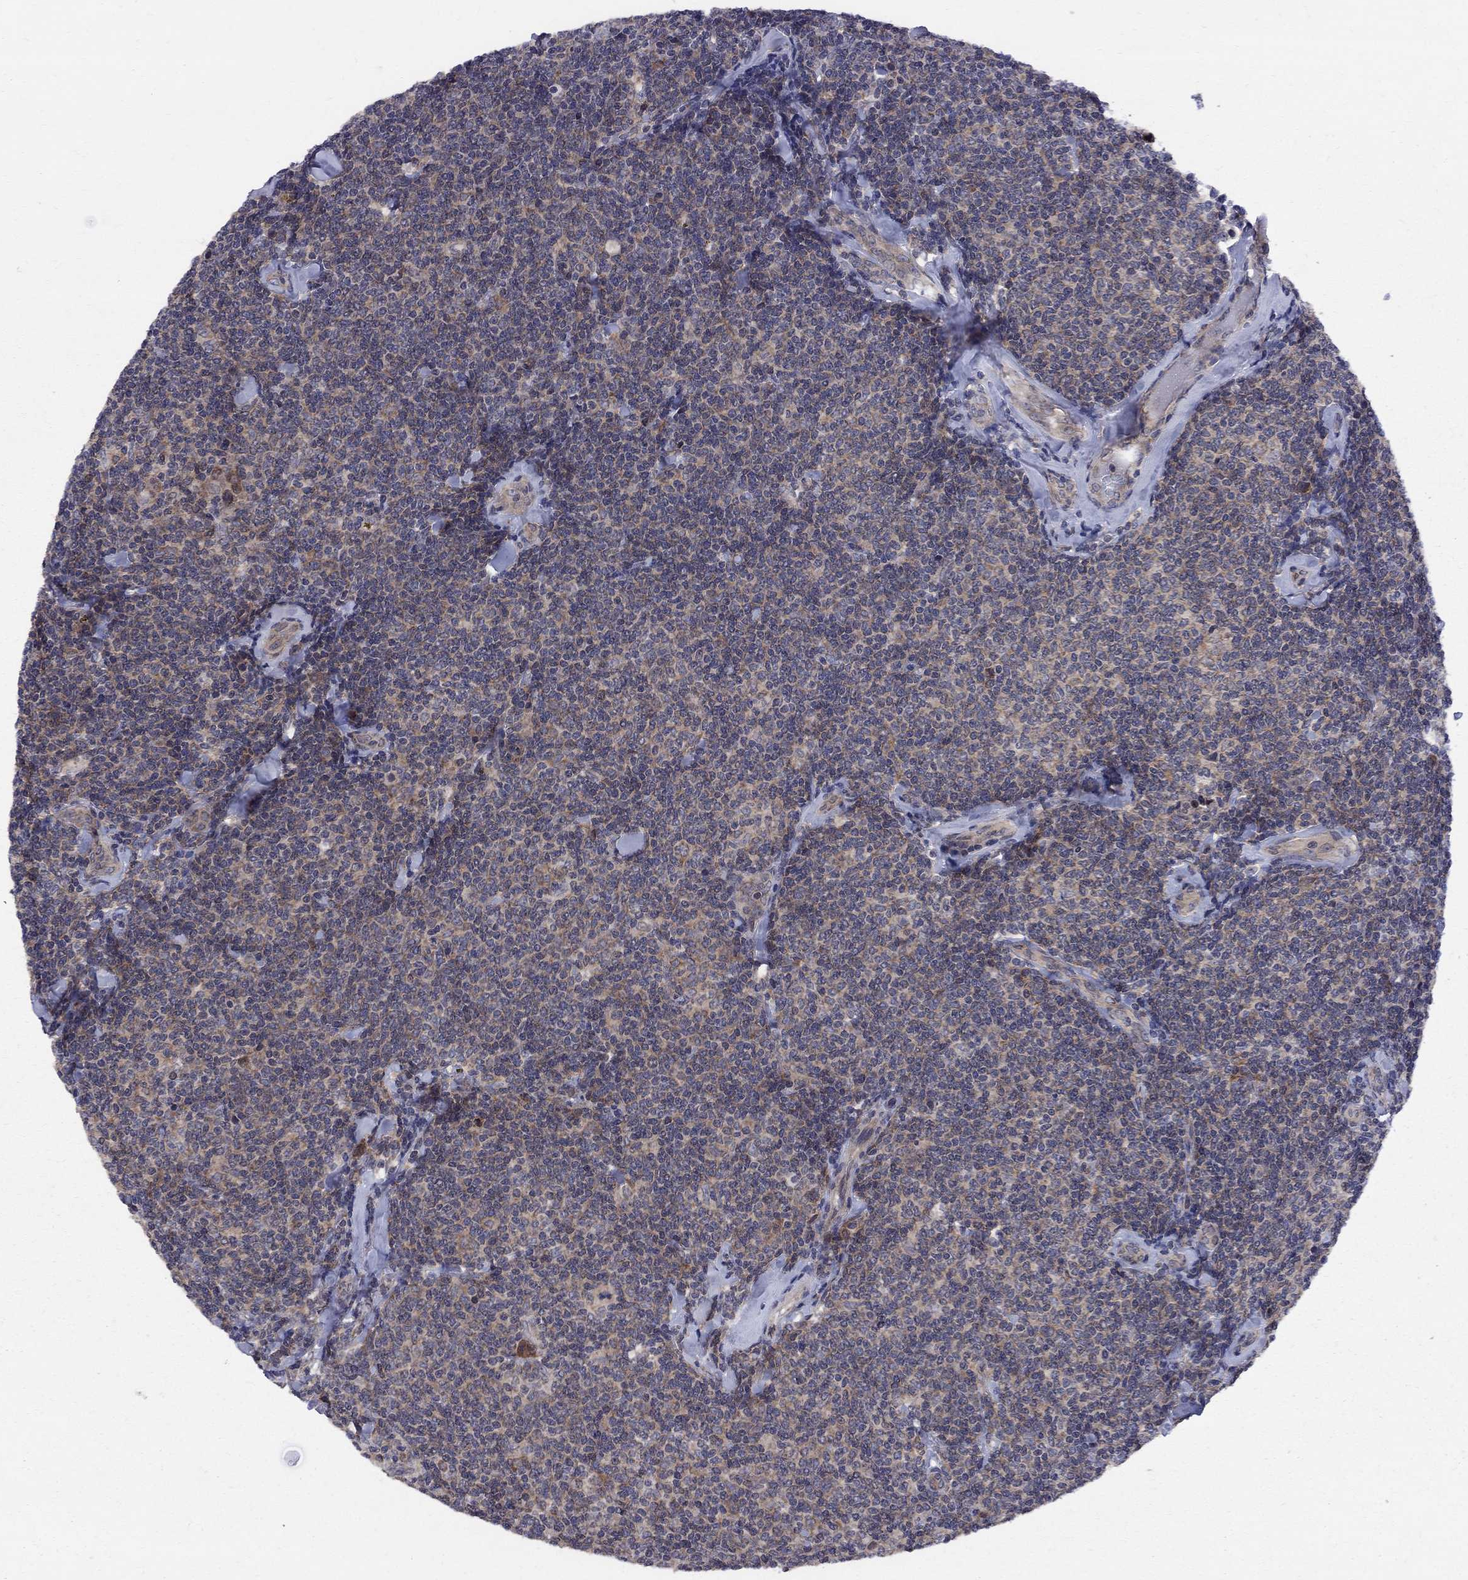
{"staining": {"intensity": "moderate", "quantity": "25%-75%", "location": "cytoplasmic/membranous"}, "tissue": "lymphoma", "cell_type": "Tumor cells", "image_type": "cancer", "snomed": [{"axis": "morphology", "description": "Malignant lymphoma, non-Hodgkin's type, Low grade"}, {"axis": "topography", "description": "Lymph node"}], "caption": "Protein expression analysis of human low-grade malignant lymphoma, non-Hodgkin's type reveals moderate cytoplasmic/membranous staining in approximately 25%-75% of tumor cells.", "gene": "CNOT11", "patient": {"sex": "female", "age": 56}}